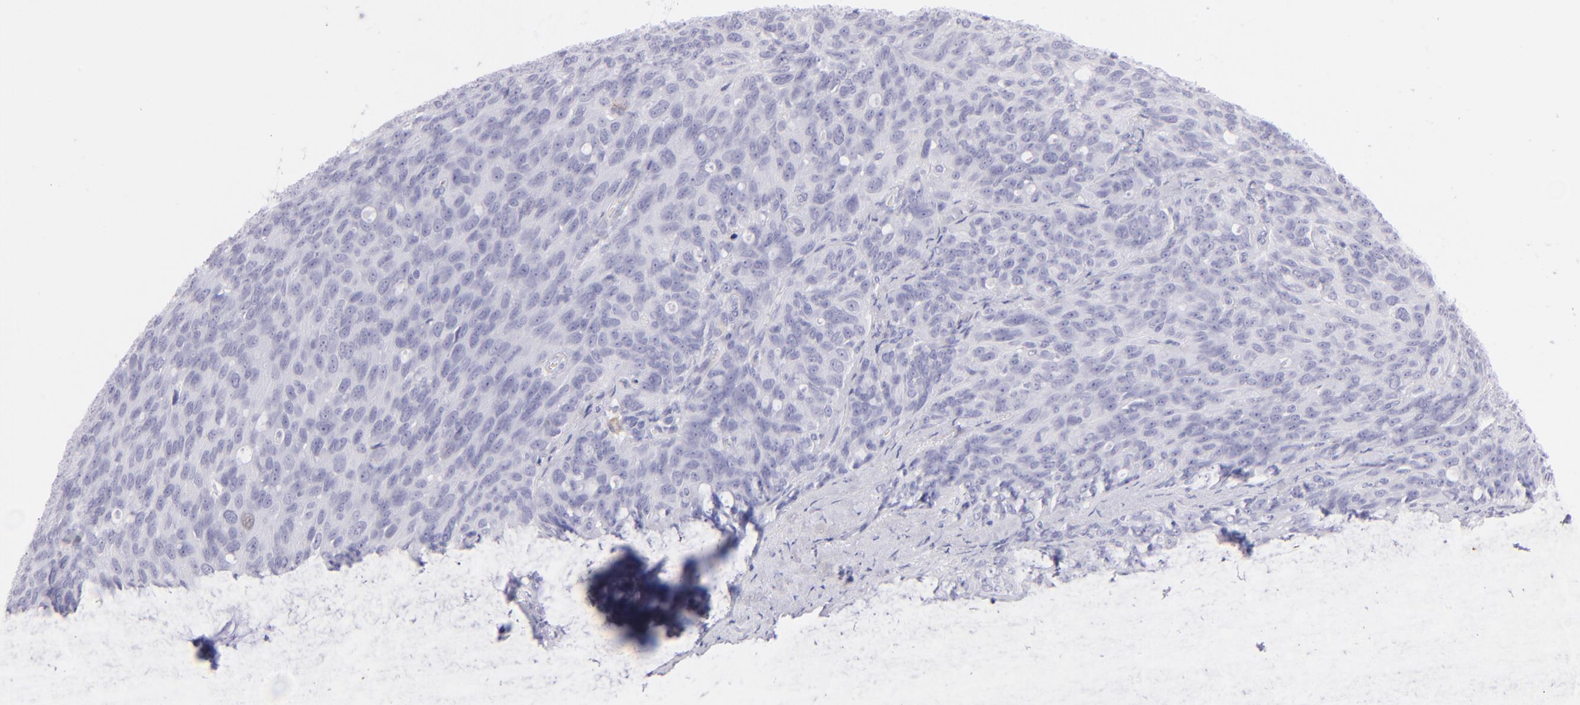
{"staining": {"intensity": "negative", "quantity": "none", "location": "none"}, "tissue": "ovarian cancer", "cell_type": "Tumor cells", "image_type": "cancer", "snomed": [{"axis": "morphology", "description": "Carcinoma, endometroid"}, {"axis": "topography", "description": "Ovary"}], "caption": "A histopathology image of ovarian cancer stained for a protein shows no brown staining in tumor cells.", "gene": "CD72", "patient": {"sex": "female", "age": 60}}